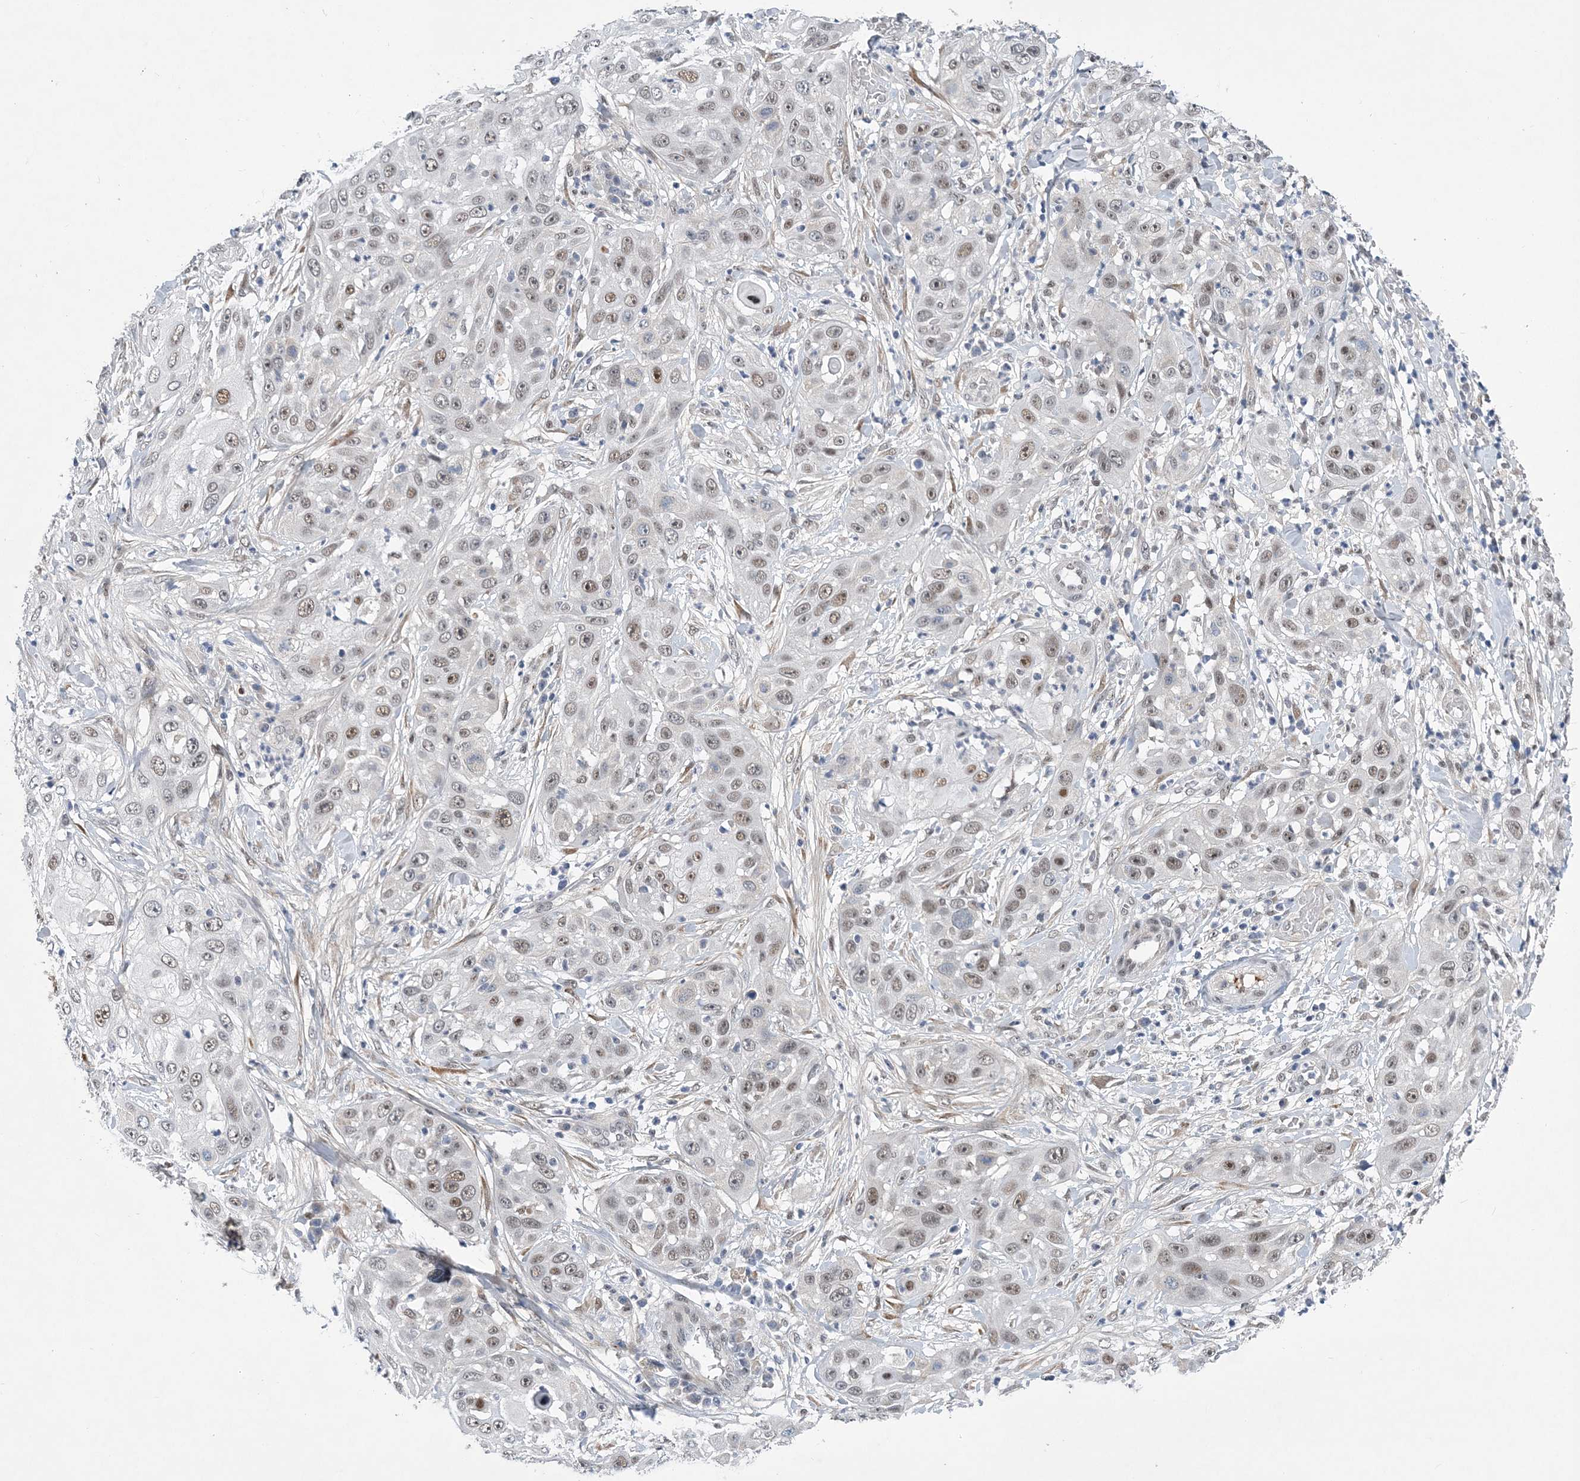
{"staining": {"intensity": "weak", "quantity": "25%-75%", "location": "nuclear"}, "tissue": "skin cancer", "cell_type": "Tumor cells", "image_type": "cancer", "snomed": [{"axis": "morphology", "description": "Squamous cell carcinoma, NOS"}, {"axis": "topography", "description": "Skin"}], "caption": "IHC staining of skin cancer, which shows low levels of weak nuclear expression in about 25%-75% of tumor cells indicating weak nuclear protein expression. The staining was performed using DAB (brown) for protein detection and nuclei were counterstained in hematoxylin (blue).", "gene": "FAM217A", "patient": {"sex": "female", "age": 44}}